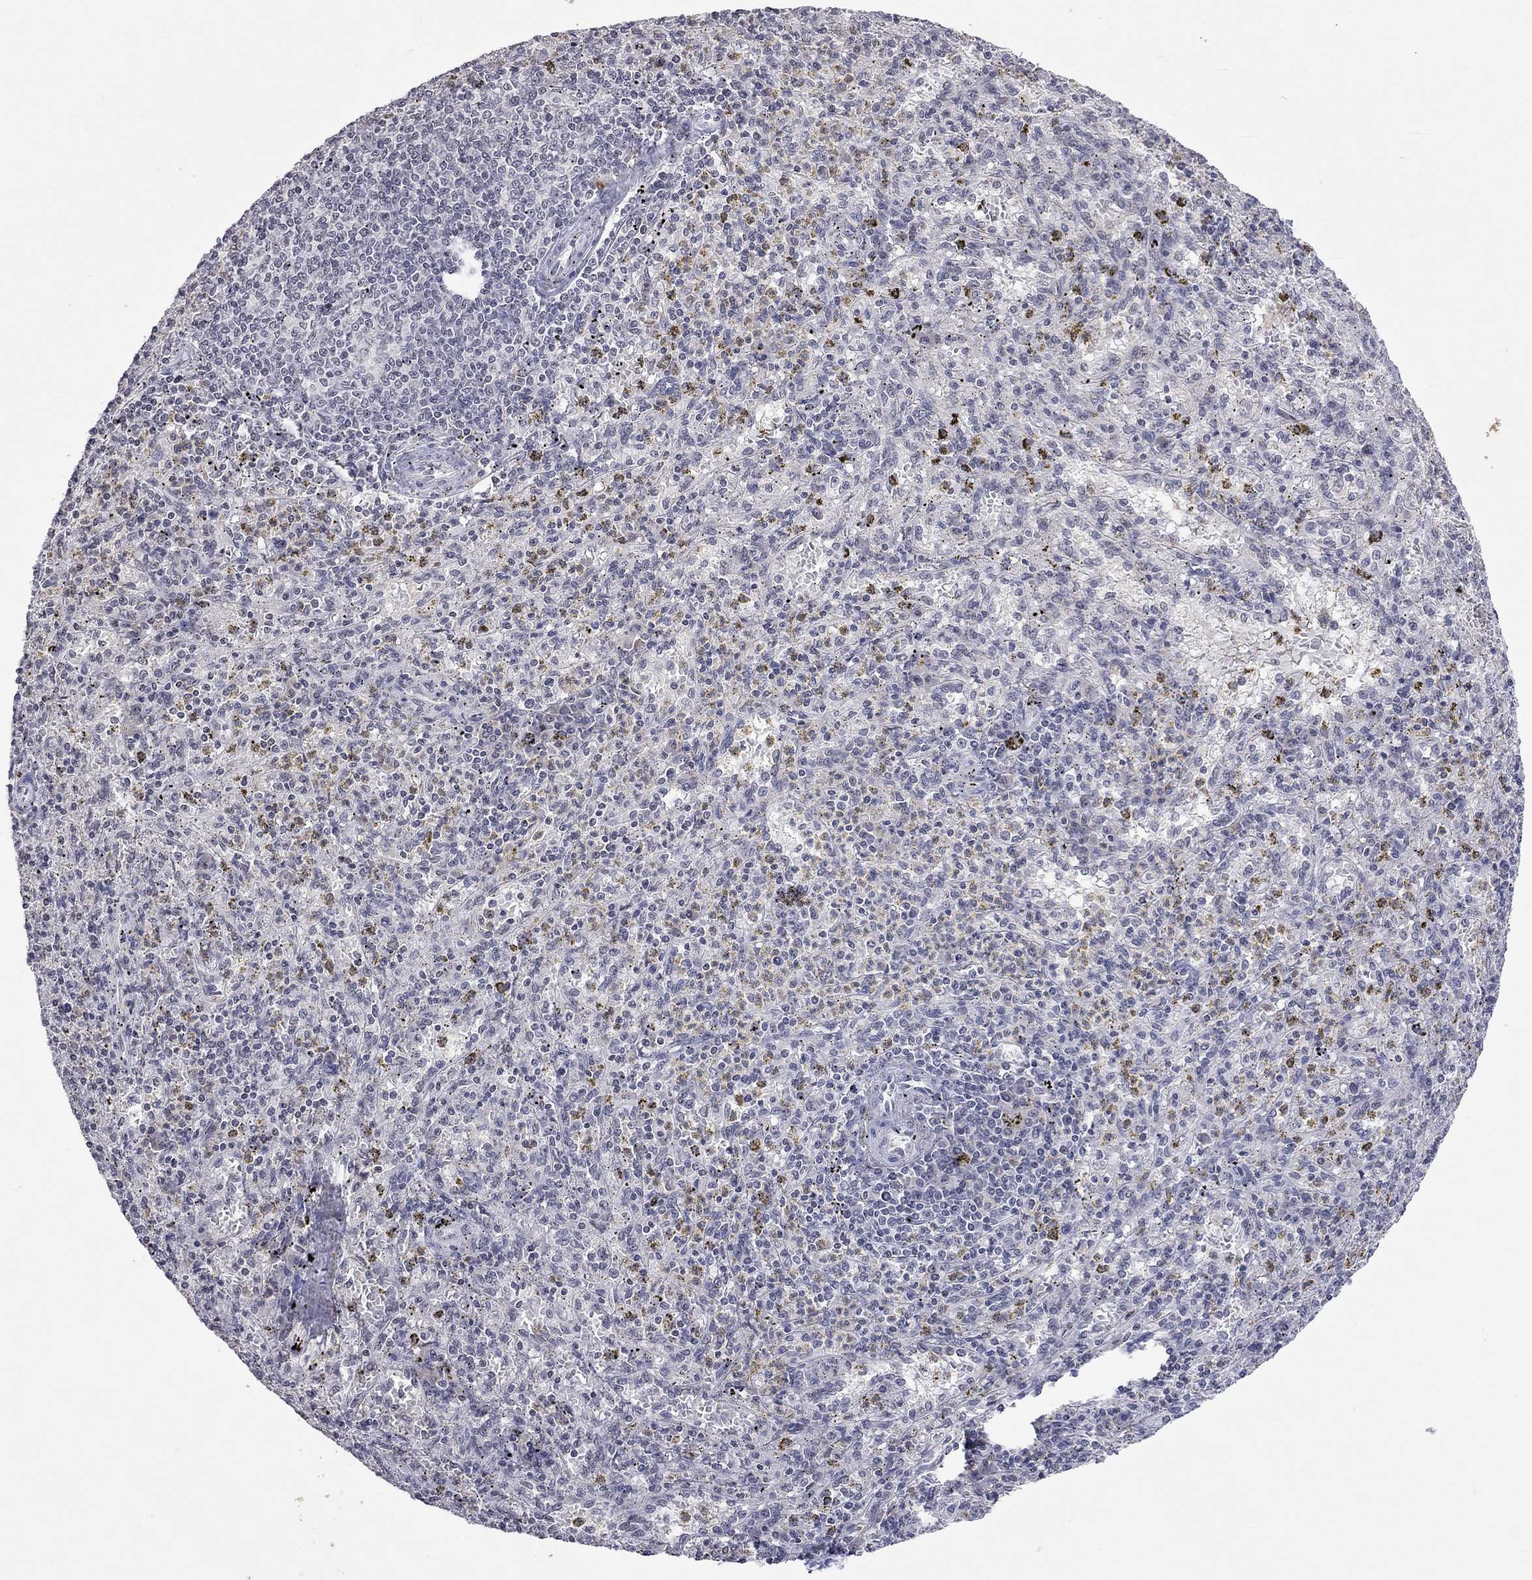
{"staining": {"intensity": "negative", "quantity": "none", "location": "none"}, "tissue": "spleen", "cell_type": "Cells in red pulp", "image_type": "normal", "snomed": [{"axis": "morphology", "description": "Normal tissue, NOS"}, {"axis": "topography", "description": "Spleen"}], "caption": "Immunohistochemistry (IHC) of benign spleen reveals no expression in cells in red pulp. (Stains: DAB immunohistochemistry with hematoxylin counter stain, Microscopy: brightfield microscopy at high magnification).", "gene": "TMEM143", "patient": {"sex": "male", "age": 60}}